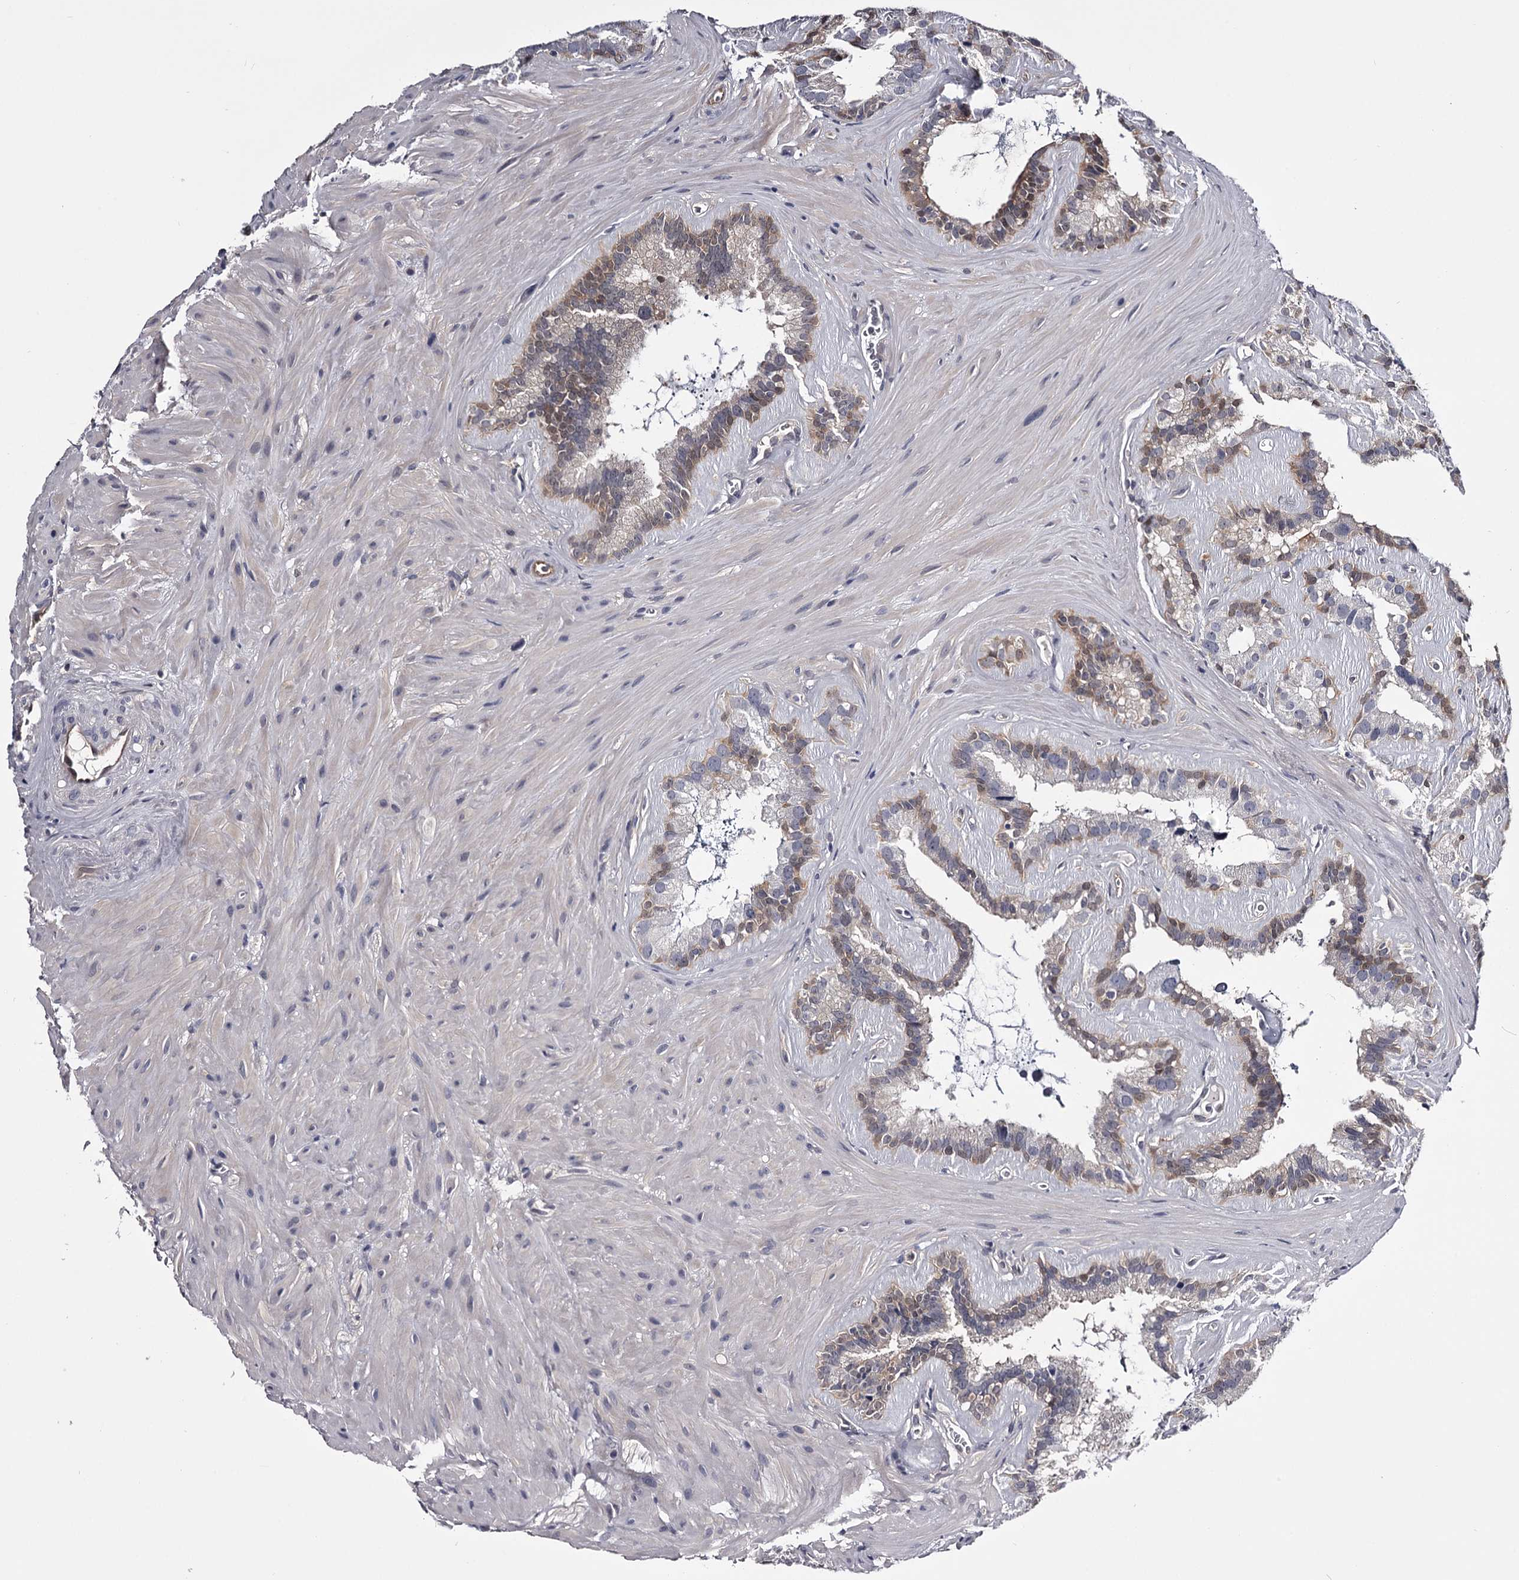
{"staining": {"intensity": "moderate", "quantity": "<25%", "location": "cytoplasmic/membranous,nuclear"}, "tissue": "seminal vesicle", "cell_type": "Glandular cells", "image_type": "normal", "snomed": [{"axis": "morphology", "description": "Normal tissue, NOS"}, {"axis": "topography", "description": "Prostate"}, {"axis": "topography", "description": "Seminal veicle"}], "caption": "Immunohistochemical staining of benign seminal vesicle shows moderate cytoplasmic/membranous,nuclear protein positivity in about <25% of glandular cells.", "gene": "GSTO1", "patient": {"sex": "male", "age": 59}}